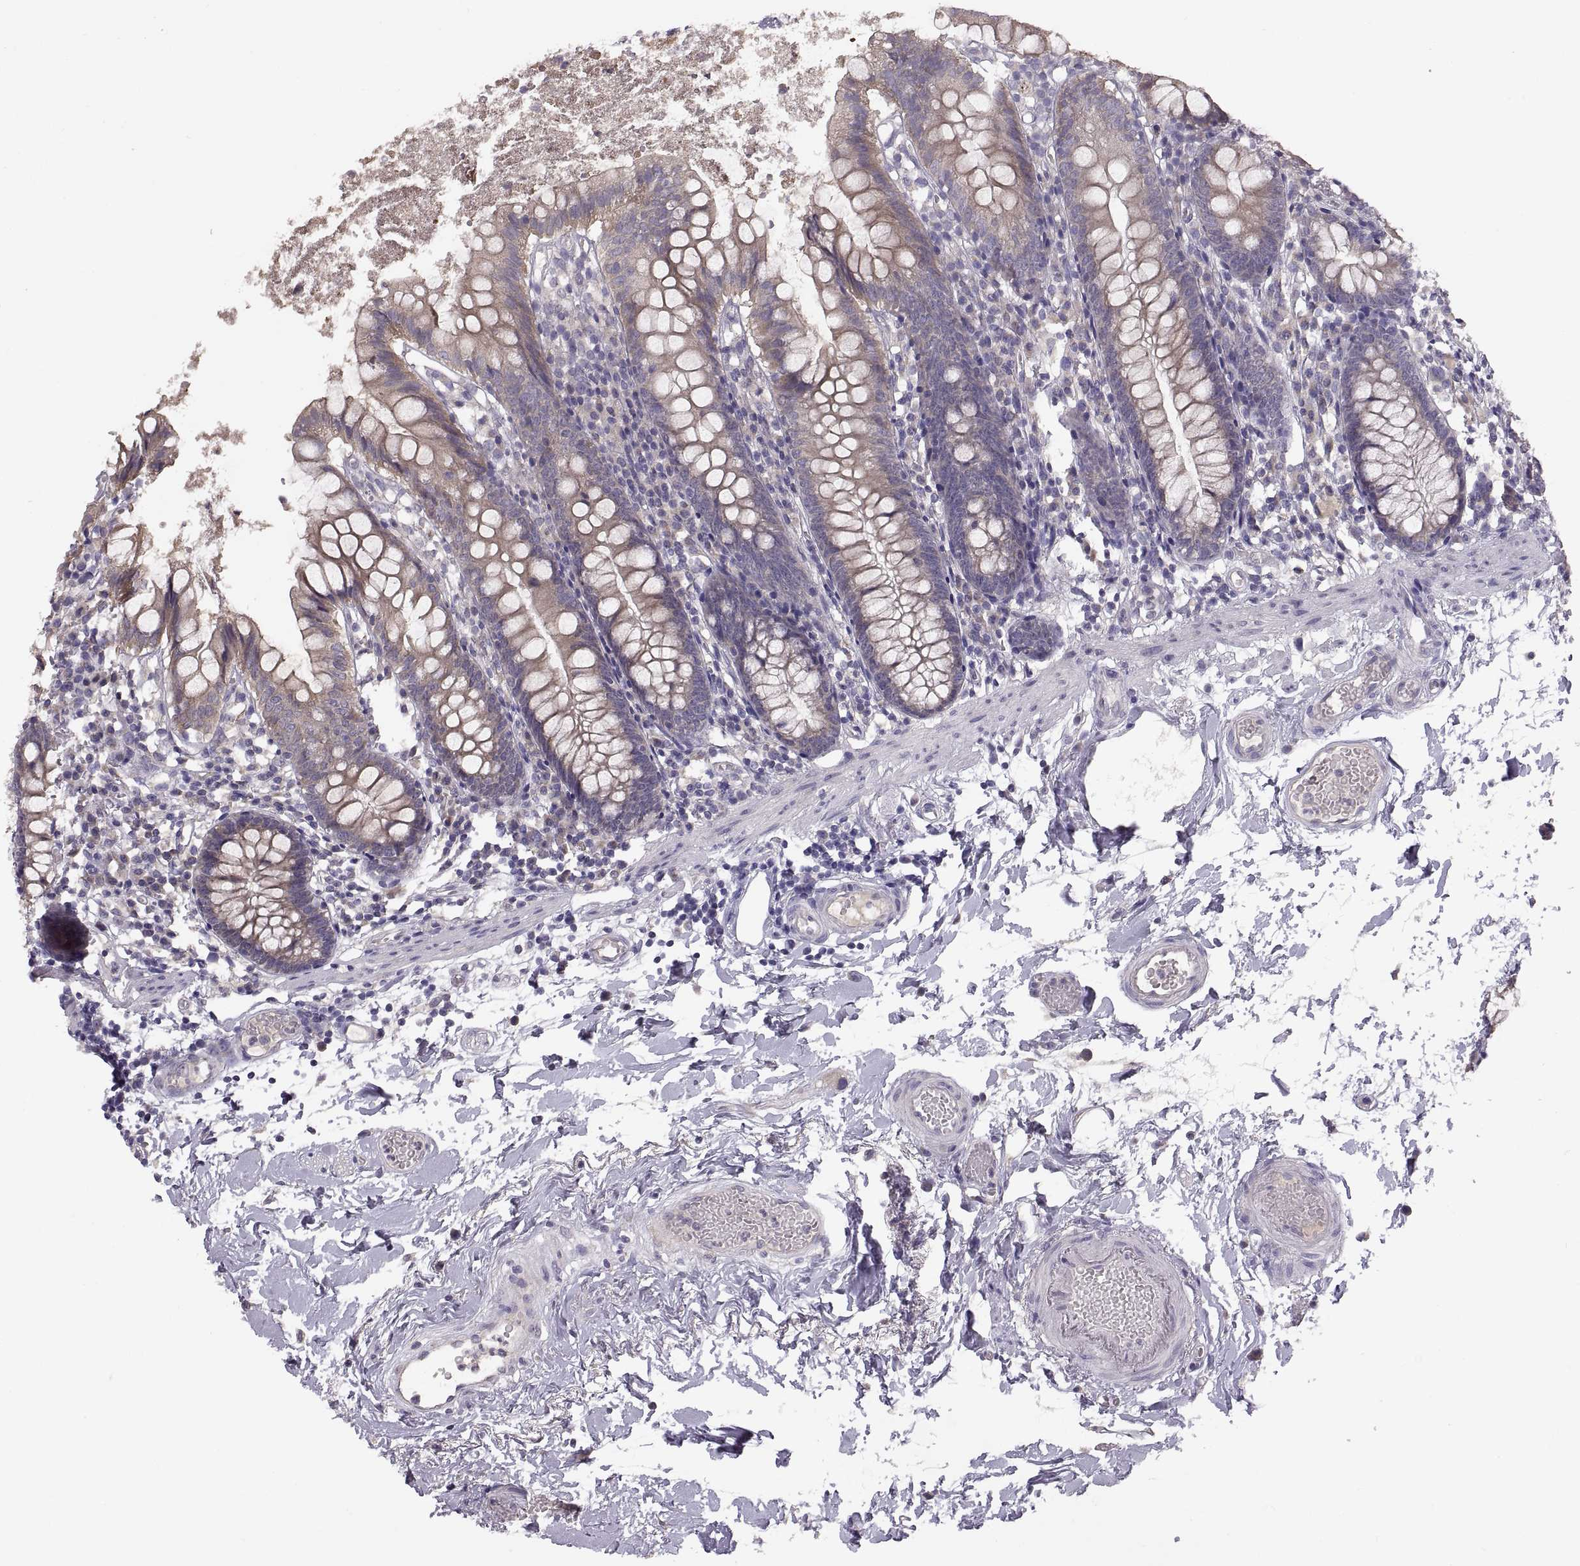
{"staining": {"intensity": "moderate", "quantity": ">75%", "location": "cytoplasmic/membranous"}, "tissue": "small intestine", "cell_type": "Glandular cells", "image_type": "normal", "snomed": [{"axis": "morphology", "description": "Normal tissue, NOS"}, {"axis": "topography", "description": "Small intestine"}], "caption": "Benign small intestine demonstrates moderate cytoplasmic/membranous staining in about >75% of glandular cells, visualized by immunohistochemistry. (DAB (3,3'-diaminobenzidine) = brown stain, brightfield microscopy at high magnification).", "gene": "ACSBG2", "patient": {"sex": "female", "age": 90}}